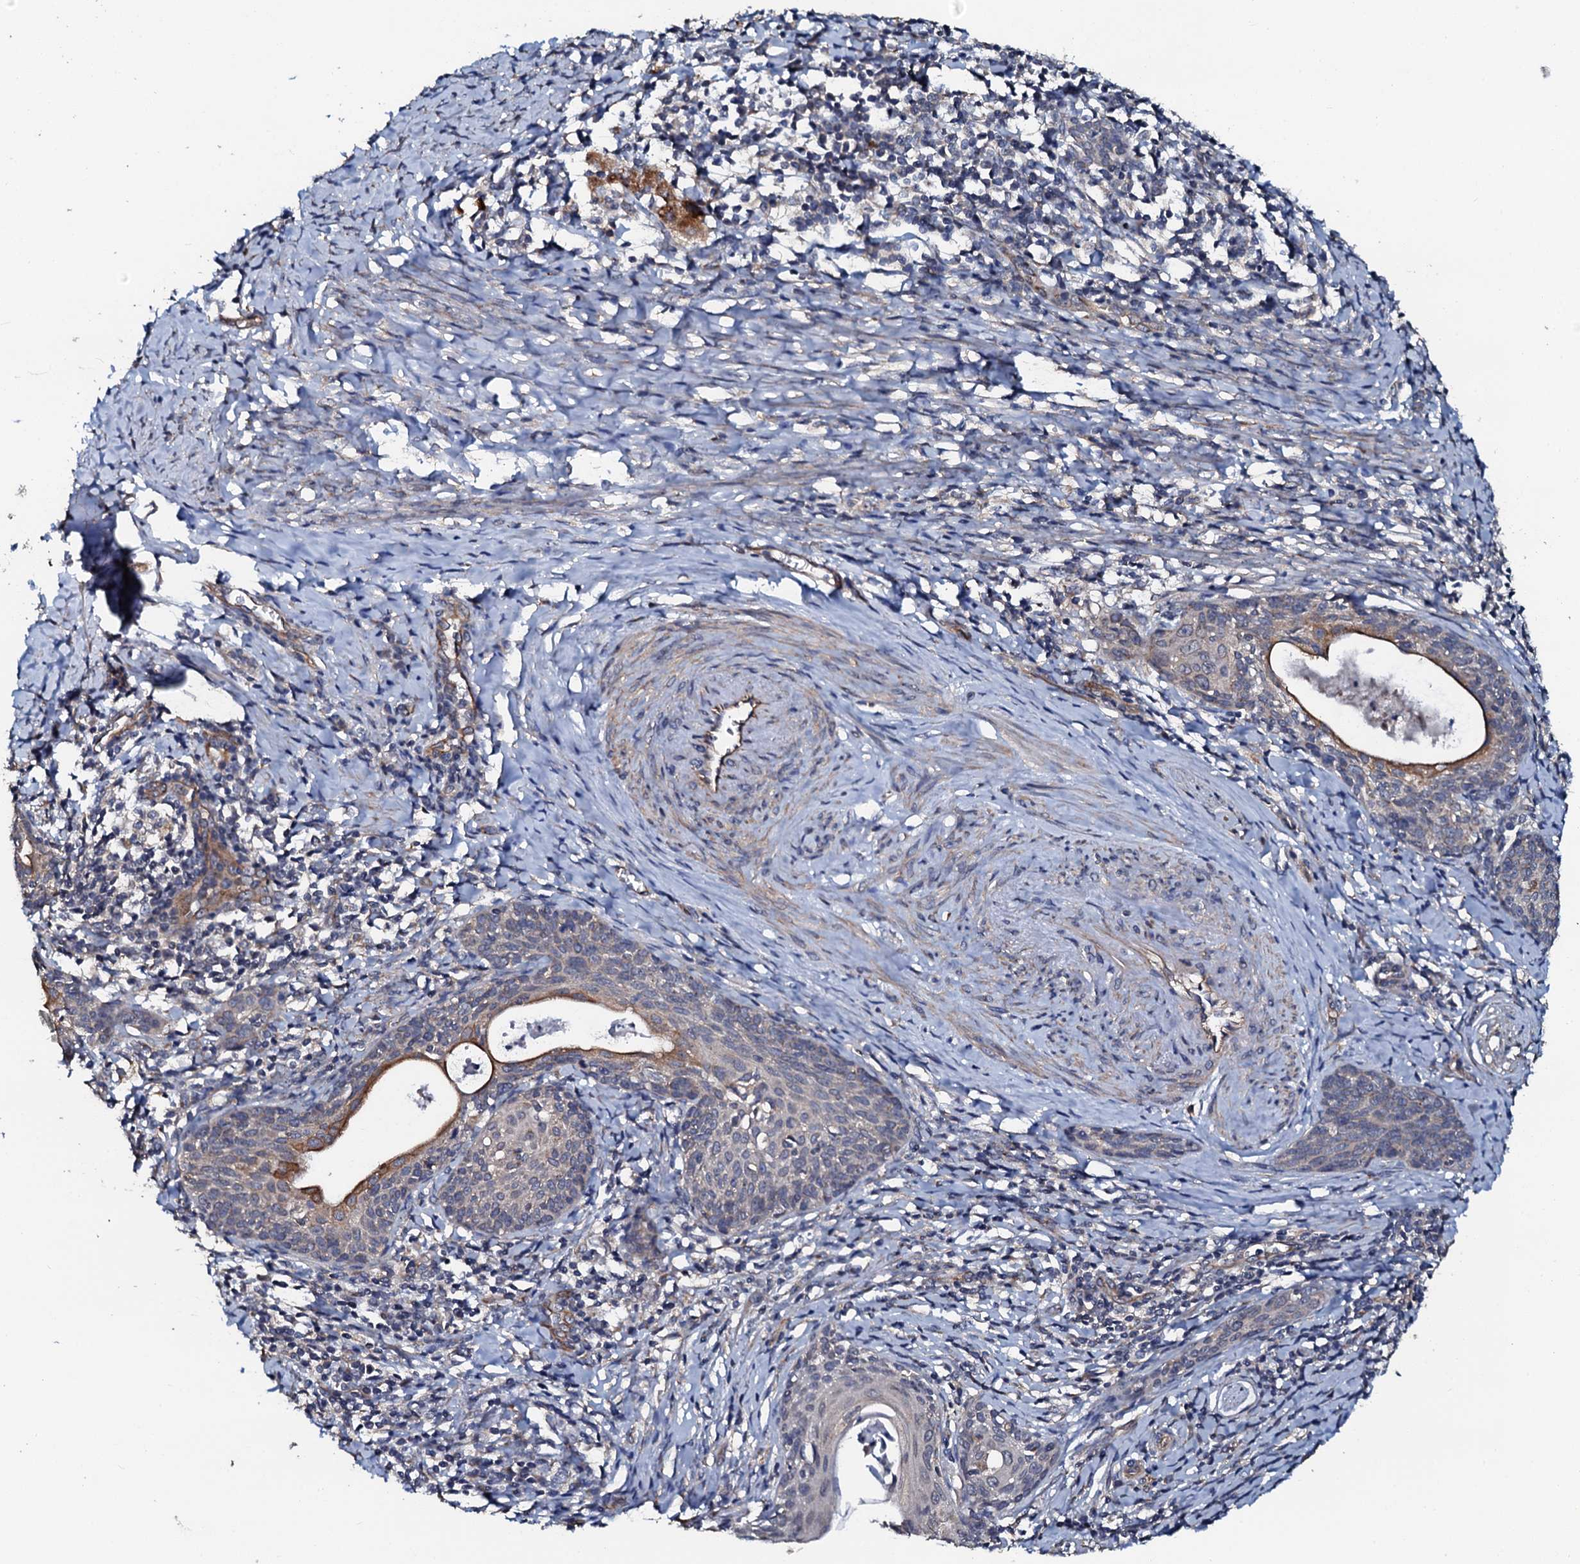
{"staining": {"intensity": "moderate", "quantity": "<25%", "location": "cytoplasmic/membranous"}, "tissue": "cervical cancer", "cell_type": "Tumor cells", "image_type": "cancer", "snomed": [{"axis": "morphology", "description": "Squamous cell carcinoma, NOS"}, {"axis": "topography", "description": "Cervix"}], "caption": "This is an image of immunohistochemistry staining of cervical cancer, which shows moderate positivity in the cytoplasmic/membranous of tumor cells.", "gene": "GLCE", "patient": {"sex": "female", "age": 52}}